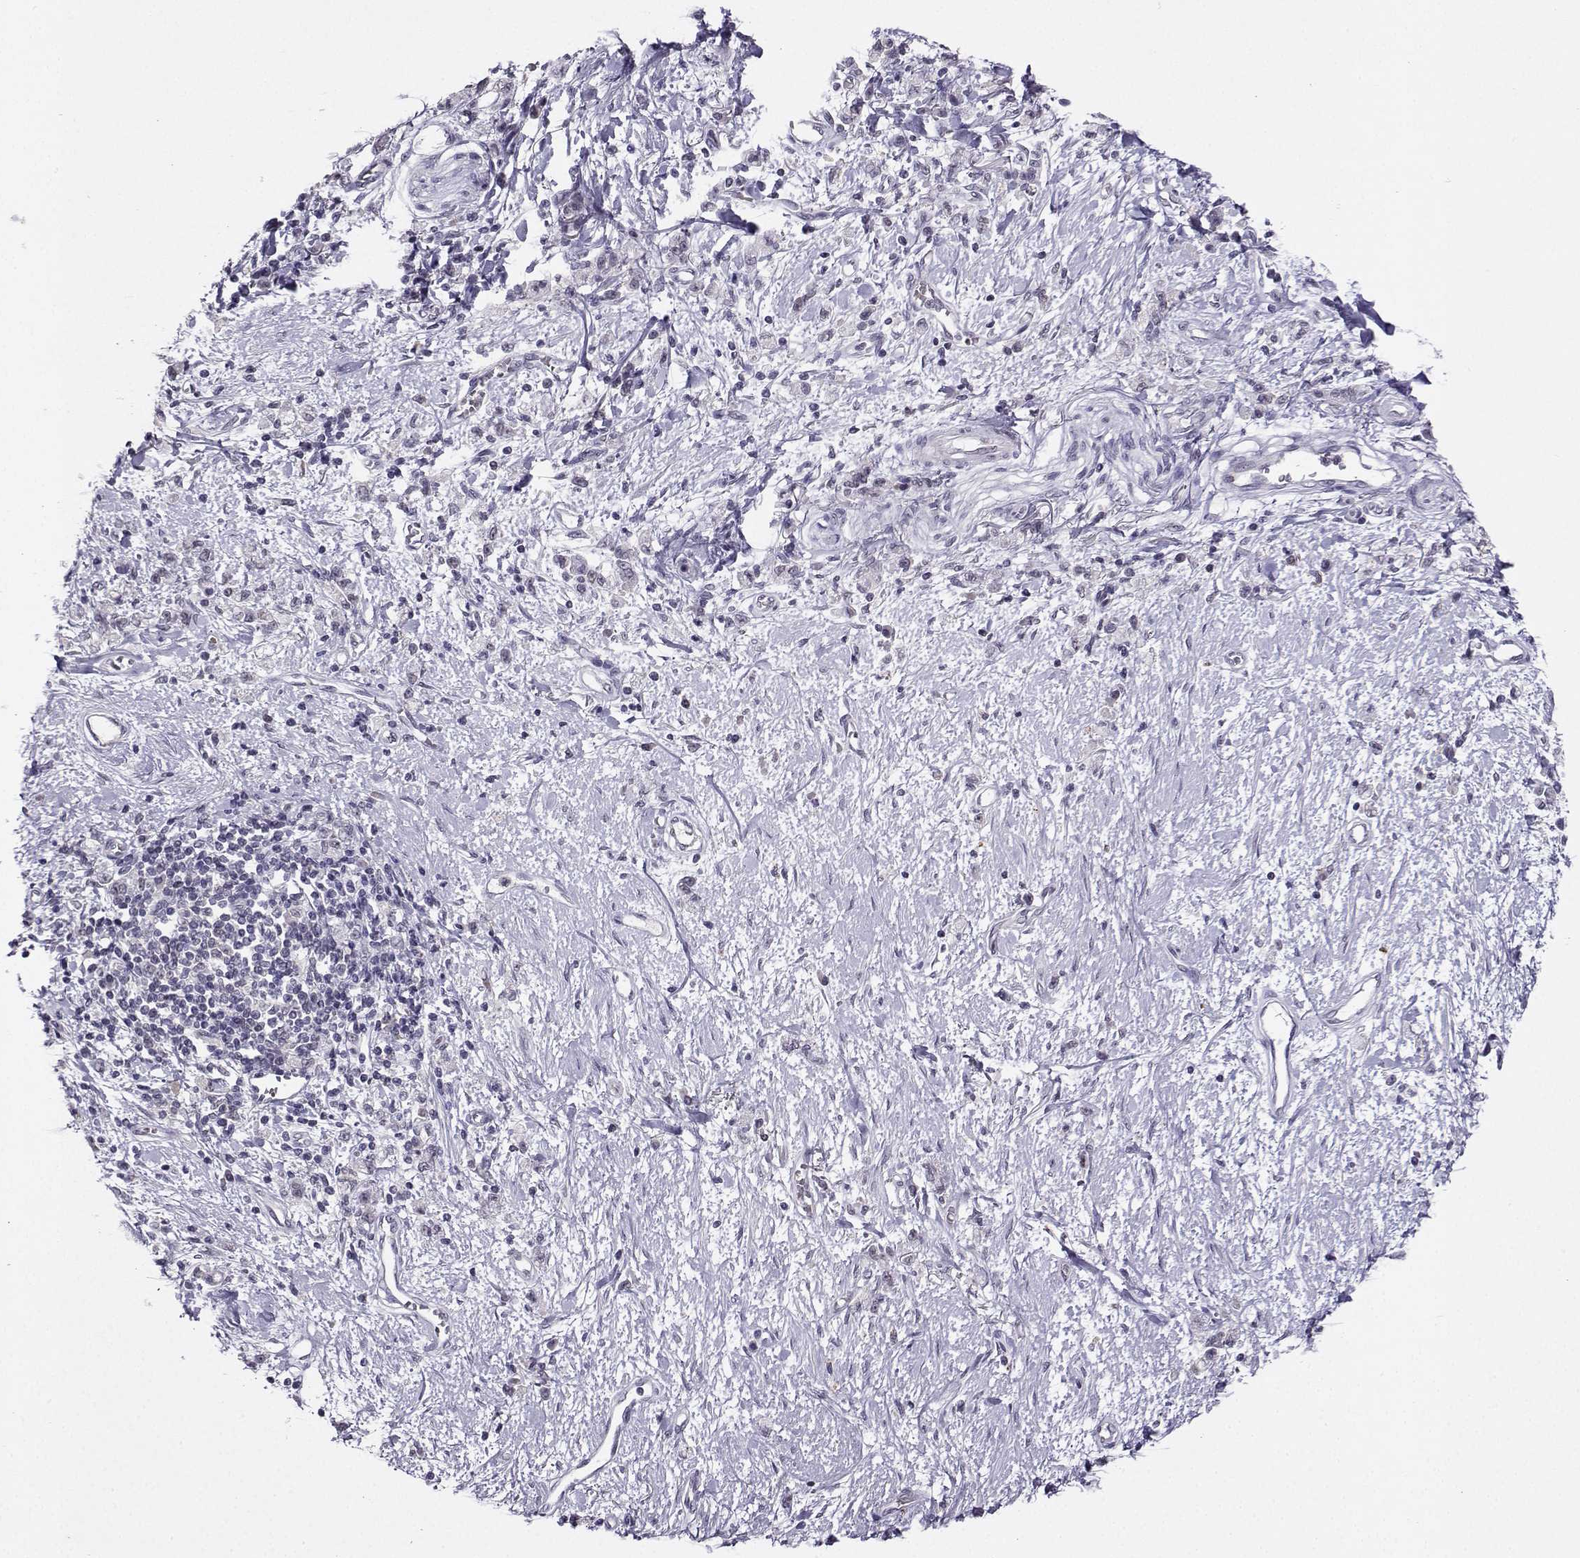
{"staining": {"intensity": "negative", "quantity": "none", "location": "none"}, "tissue": "stomach cancer", "cell_type": "Tumor cells", "image_type": "cancer", "snomed": [{"axis": "morphology", "description": "Adenocarcinoma, NOS"}, {"axis": "topography", "description": "Stomach"}], "caption": "Immunohistochemistry (IHC) photomicrograph of neoplastic tissue: human adenocarcinoma (stomach) stained with DAB (3,3'-diaminobenzidine) shows no significant protein staining in tumor cells.", "gene": "LRFN2", "patient": {"sex": "male", "age": 77}}